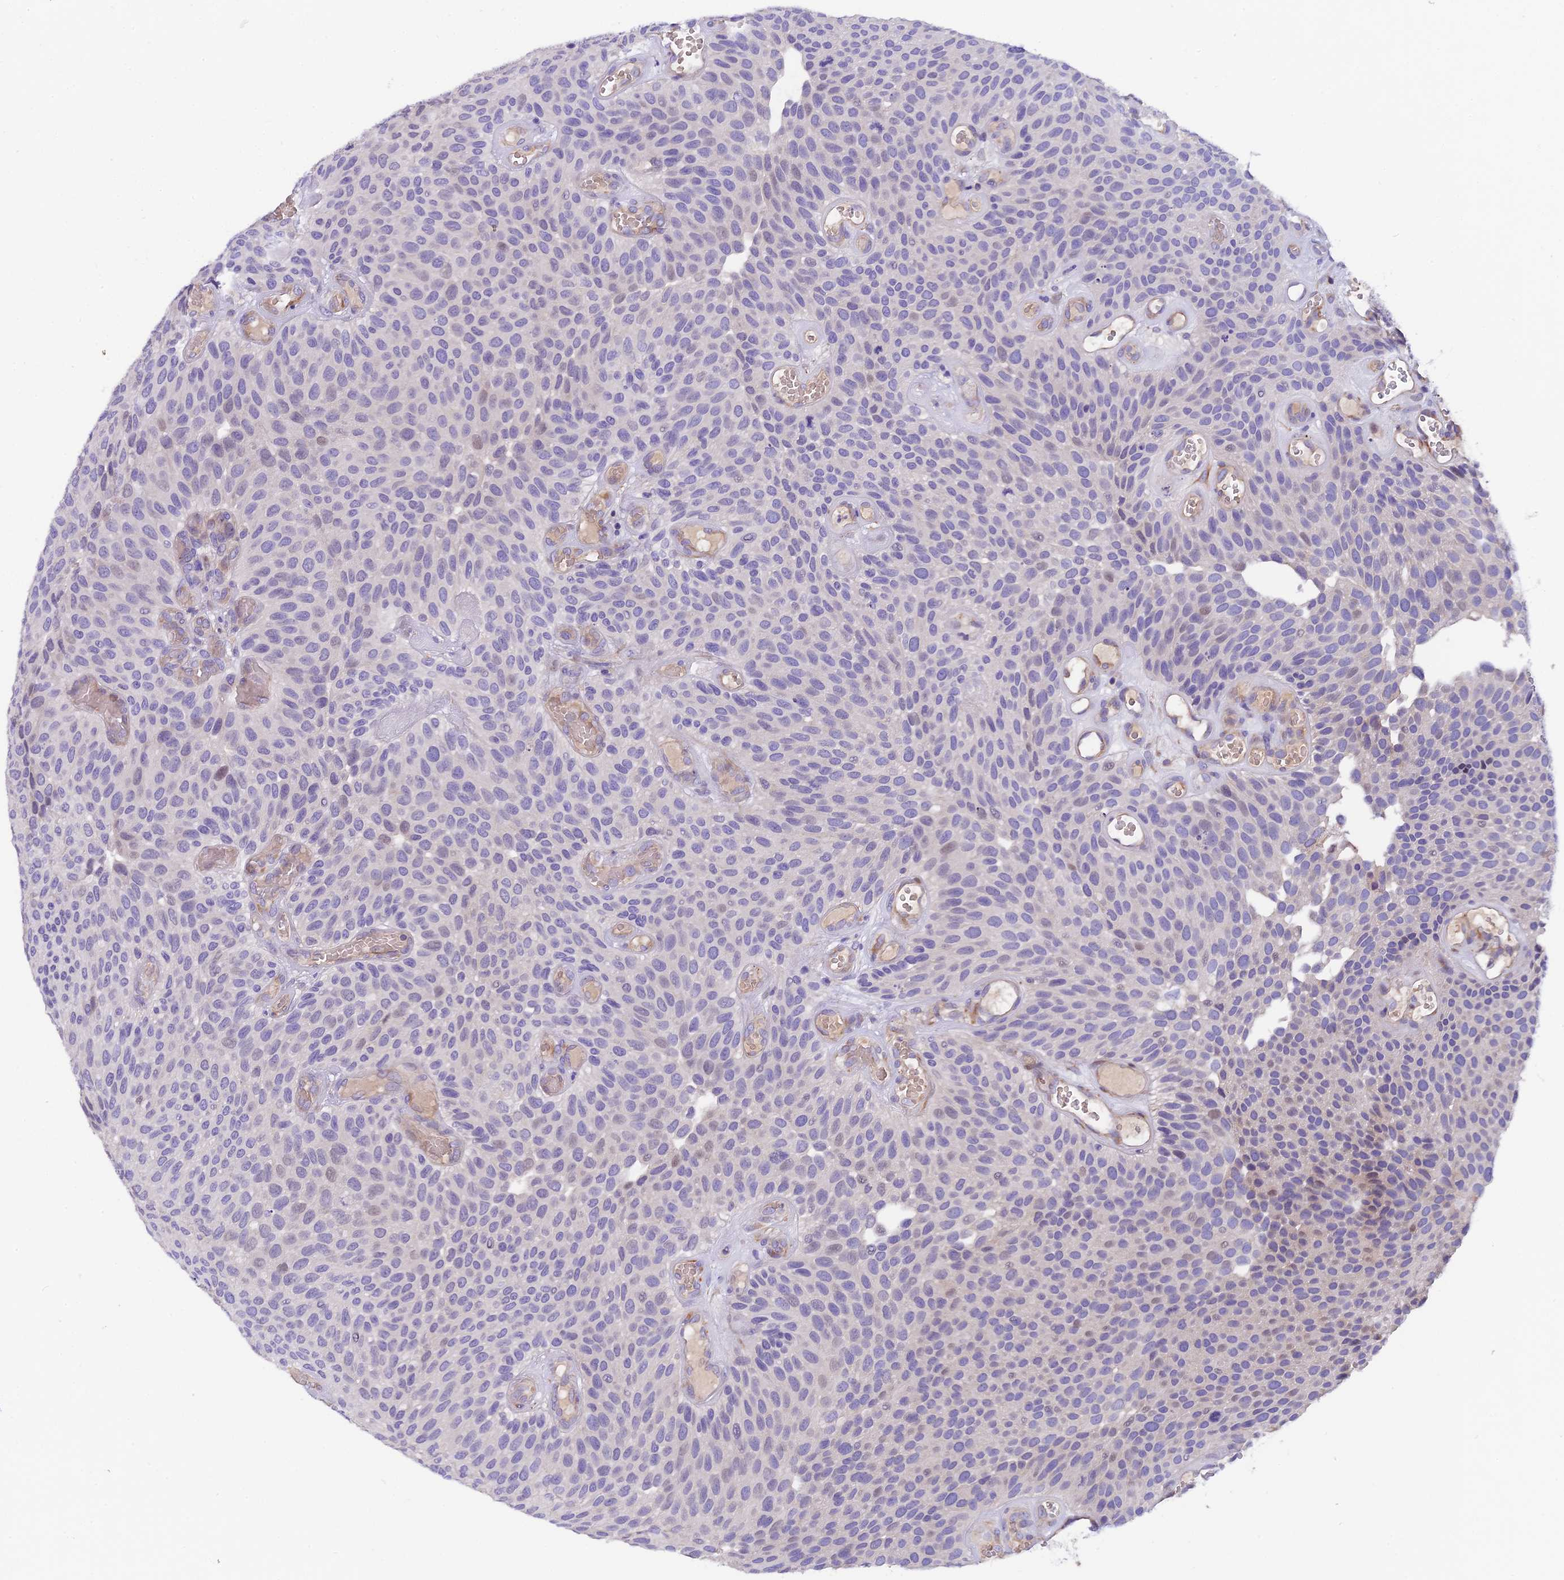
{"staining": {"intensity": "negative", "quantity": "none", "location": "none"}, "tissue": "urothelial cancer", "cell_type": "Tumor cells", "image_type": "cancer", "snomed": [{"axis": "morphology", "description": "Urothelial carcinoma, Low grade"}, {"axis": "topography", "description": "Urinary bladder"}], "caption": "The image shows no significant staining in tumor cells of urothelial cancer.", "gene": "CCDC32", "patient": {"sex": "male", "age": 89}}